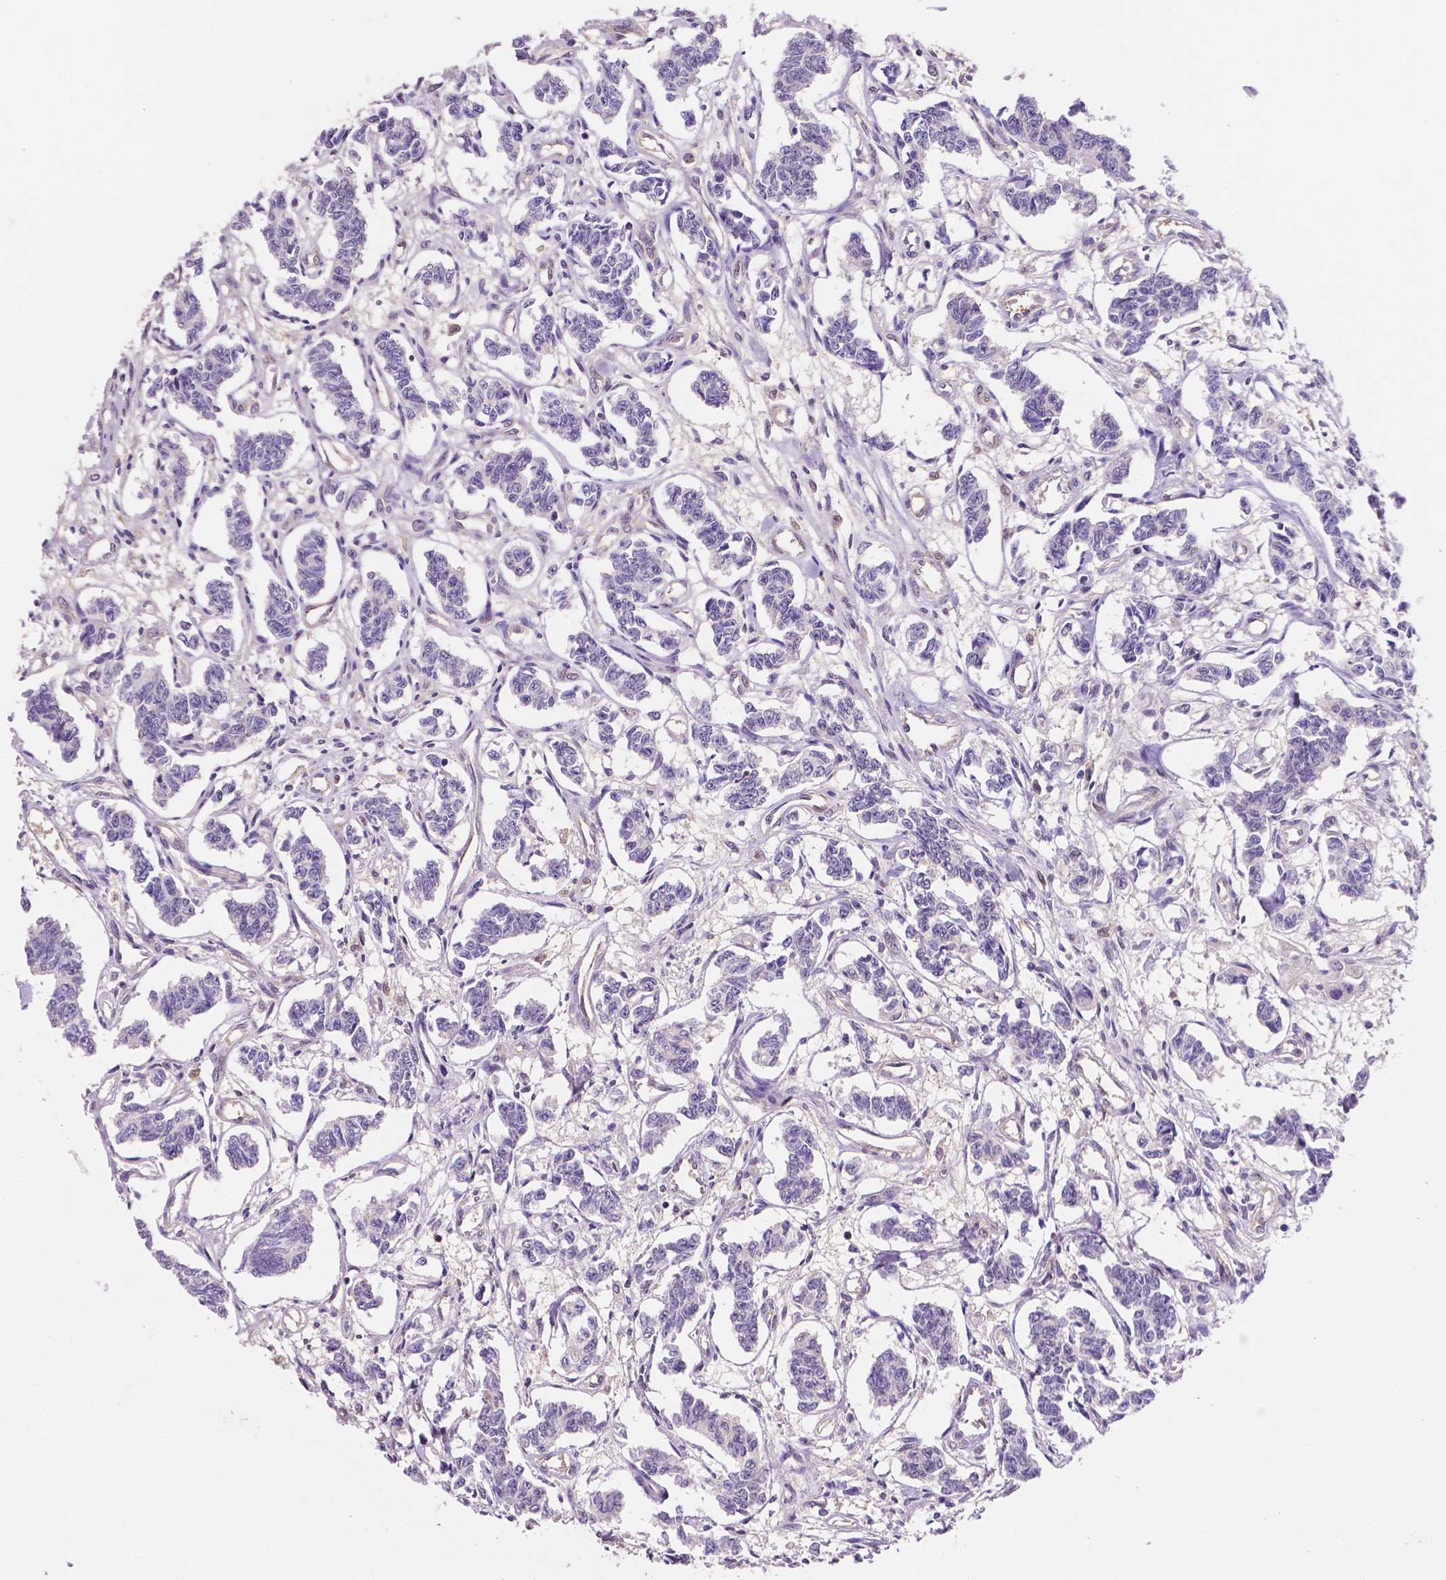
{"staining": {"intensity": "negative", "quantity": "none", "location": "none"}, "tissue": "carcinoid", "cell_type": "Tumor cells", "image_type": "cancer", "snomed": [{"axis": "morphology", "description": "Carcinoid, malignant, NOS"}, {"axis": "topography", "description": "Kidney"}], "caption": "DAB immunohistochemical staining of carcinoid shows no significant positivity in tumor cells. (DAB immunohistochemistry (IHC) with hematoxylin counter stain).", "gene": "UBE2L6", "patient": {"sex": "female", "age": 41}}